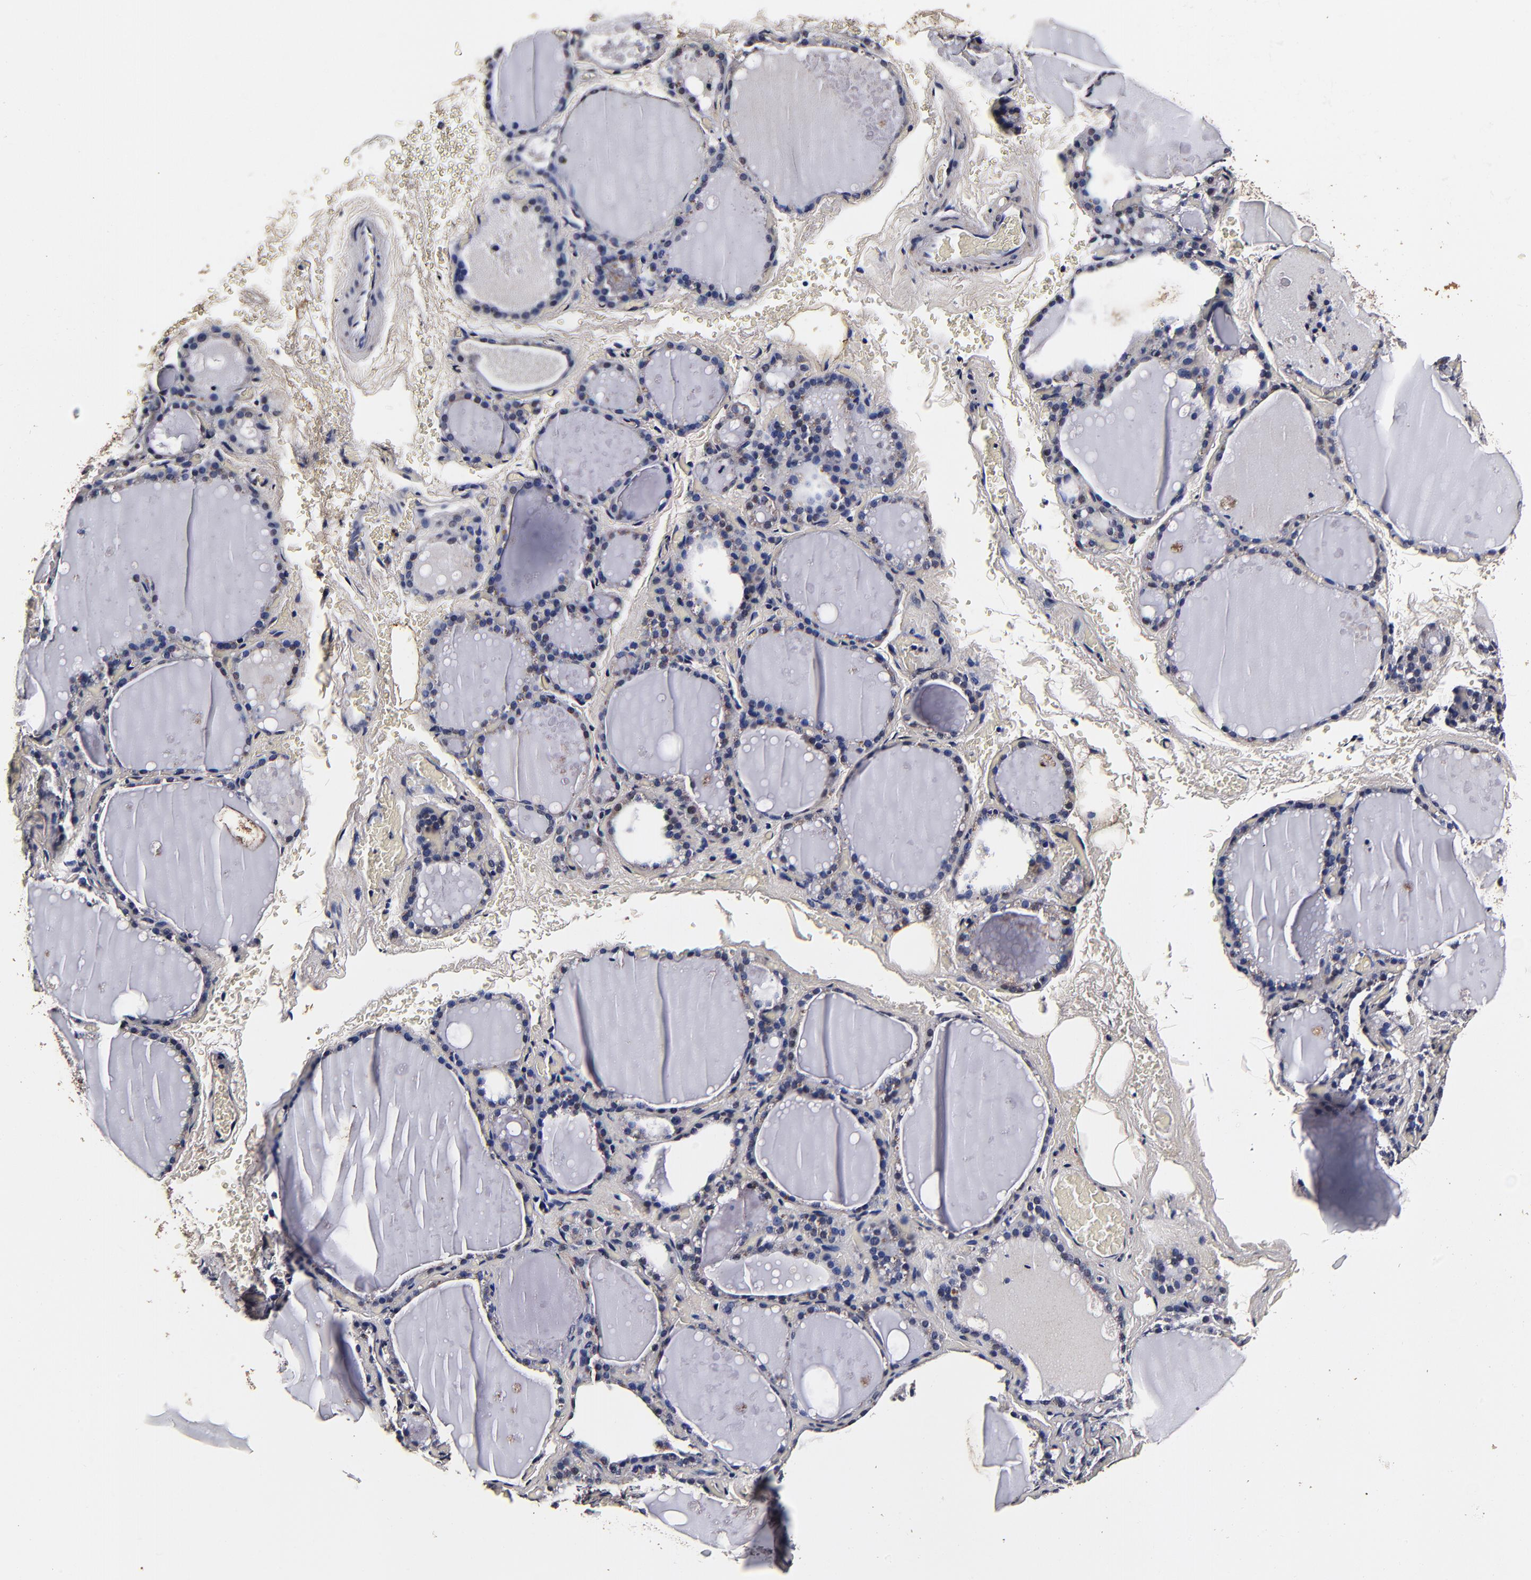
{"staining": {"intensity": "negative", "quantity": "none", "location": "none"}, "tissue": "thyroid gland", "cell_type": "Glandular cells", "image_type": "normal", "snomed": [{"axis": "morphology", "description": "Normal tissue, NOS"}, {"axis": "topography", "description": "Thyroid gland"}], "caption": "The IHC photomicrograph has no significant staining in glandular cells of thyroid gland. (Brightfield microscopy of DAB immunohistochemistry (IHC) at high magnification).", "gene": "MMP15", "patient": {"sex": "male", "age": 61}}